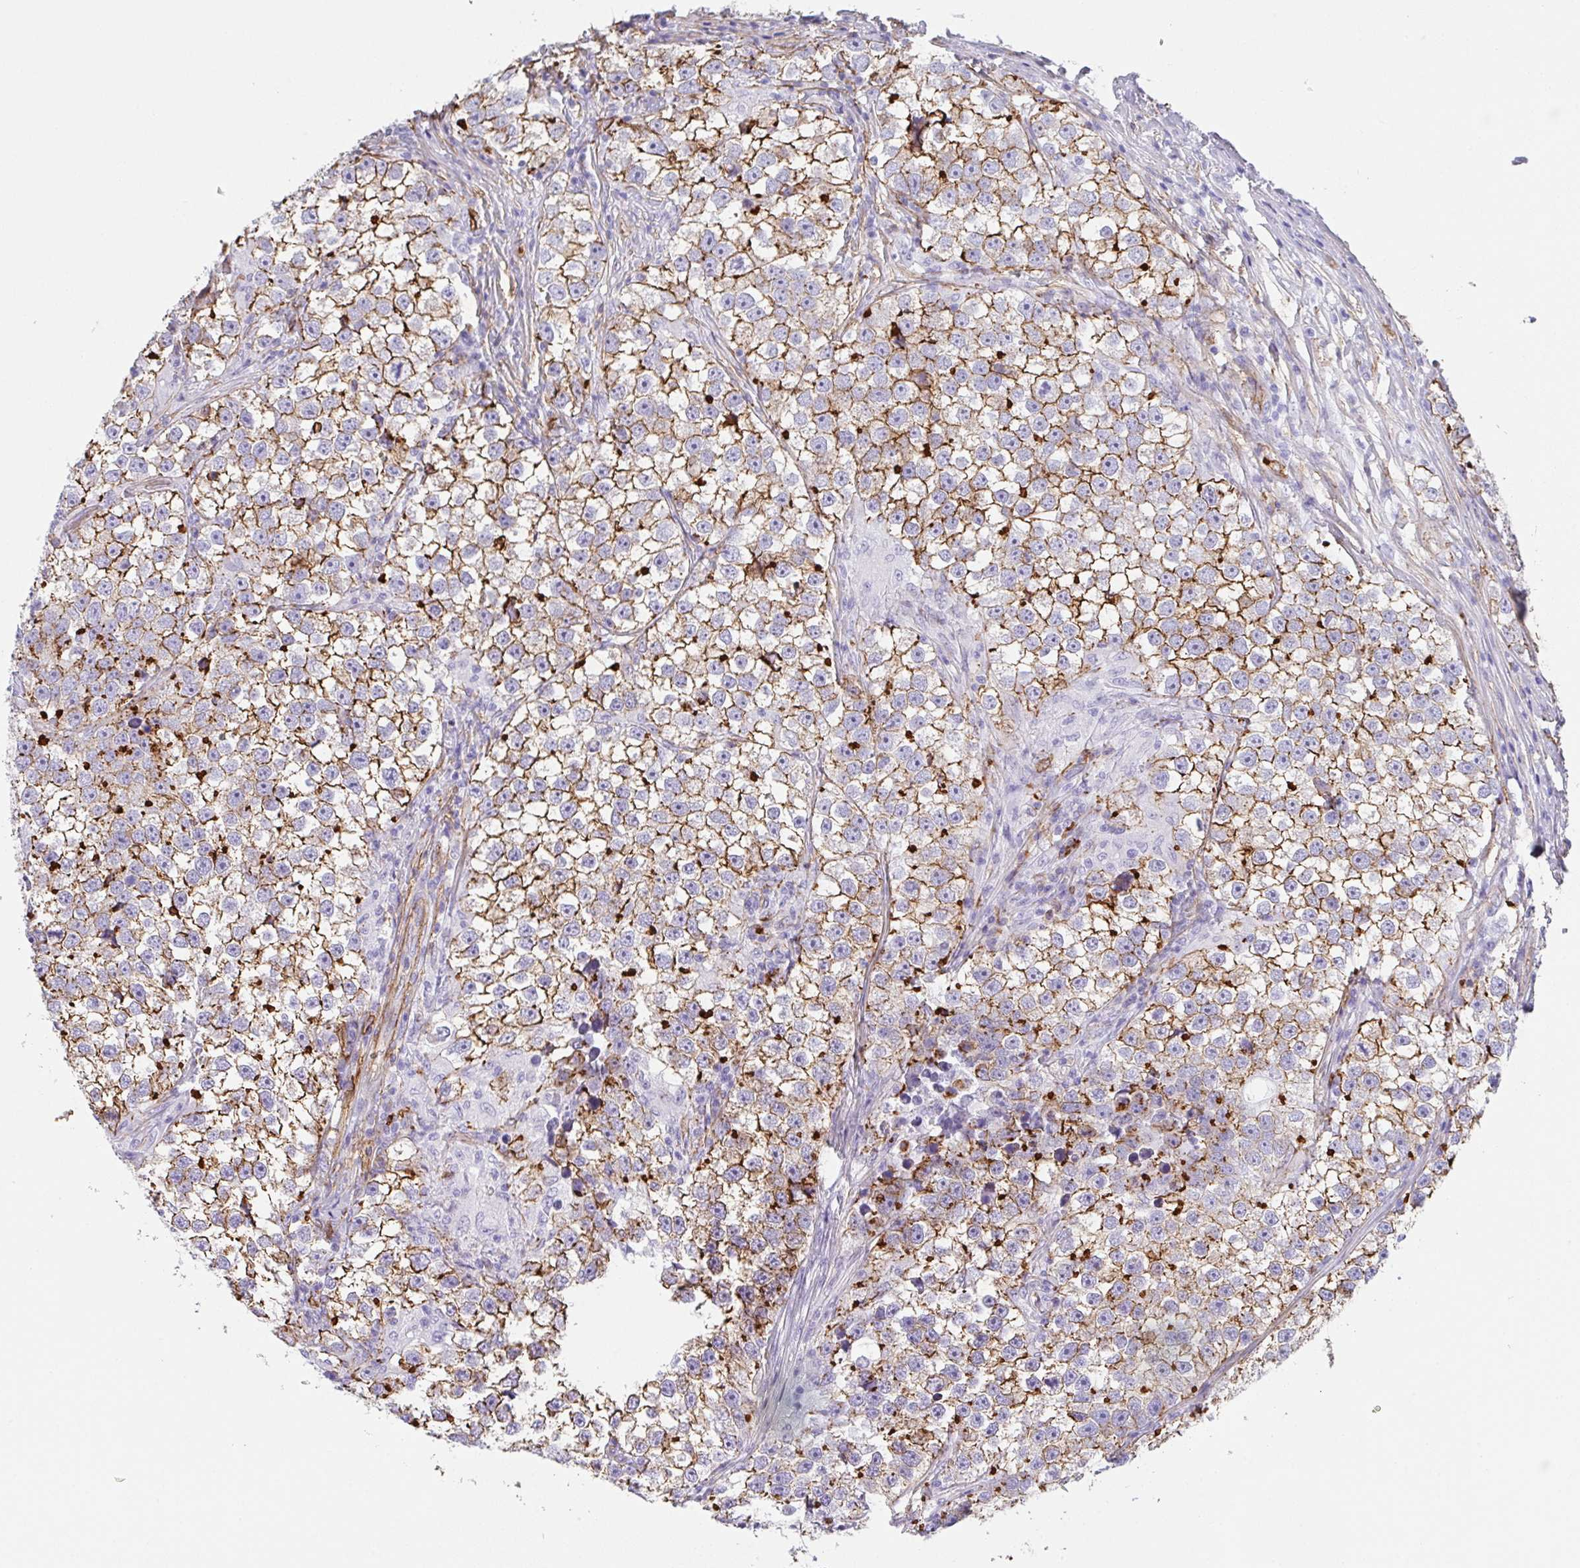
{"staining": {"intensity": "moderate", "quantity": ">75%", "location": "cytoplasmic/membranous"}, "tissue": "testis cancer", "cell_type": "Tumor cells", "image_type": "cancer", "snomed": [{"axis": "morphology", "description": "Seminoma, NOS"}, {"axis": "topography", "description": "Testis"}], "caption": "IHC of seminoma (testis) exhibits medium levels of moderate cytoplasmic/membranous positivity in approximately >75% of tumor cells.", "gene": "DBN1", "patient": {"sex": "male", "age": 46}}